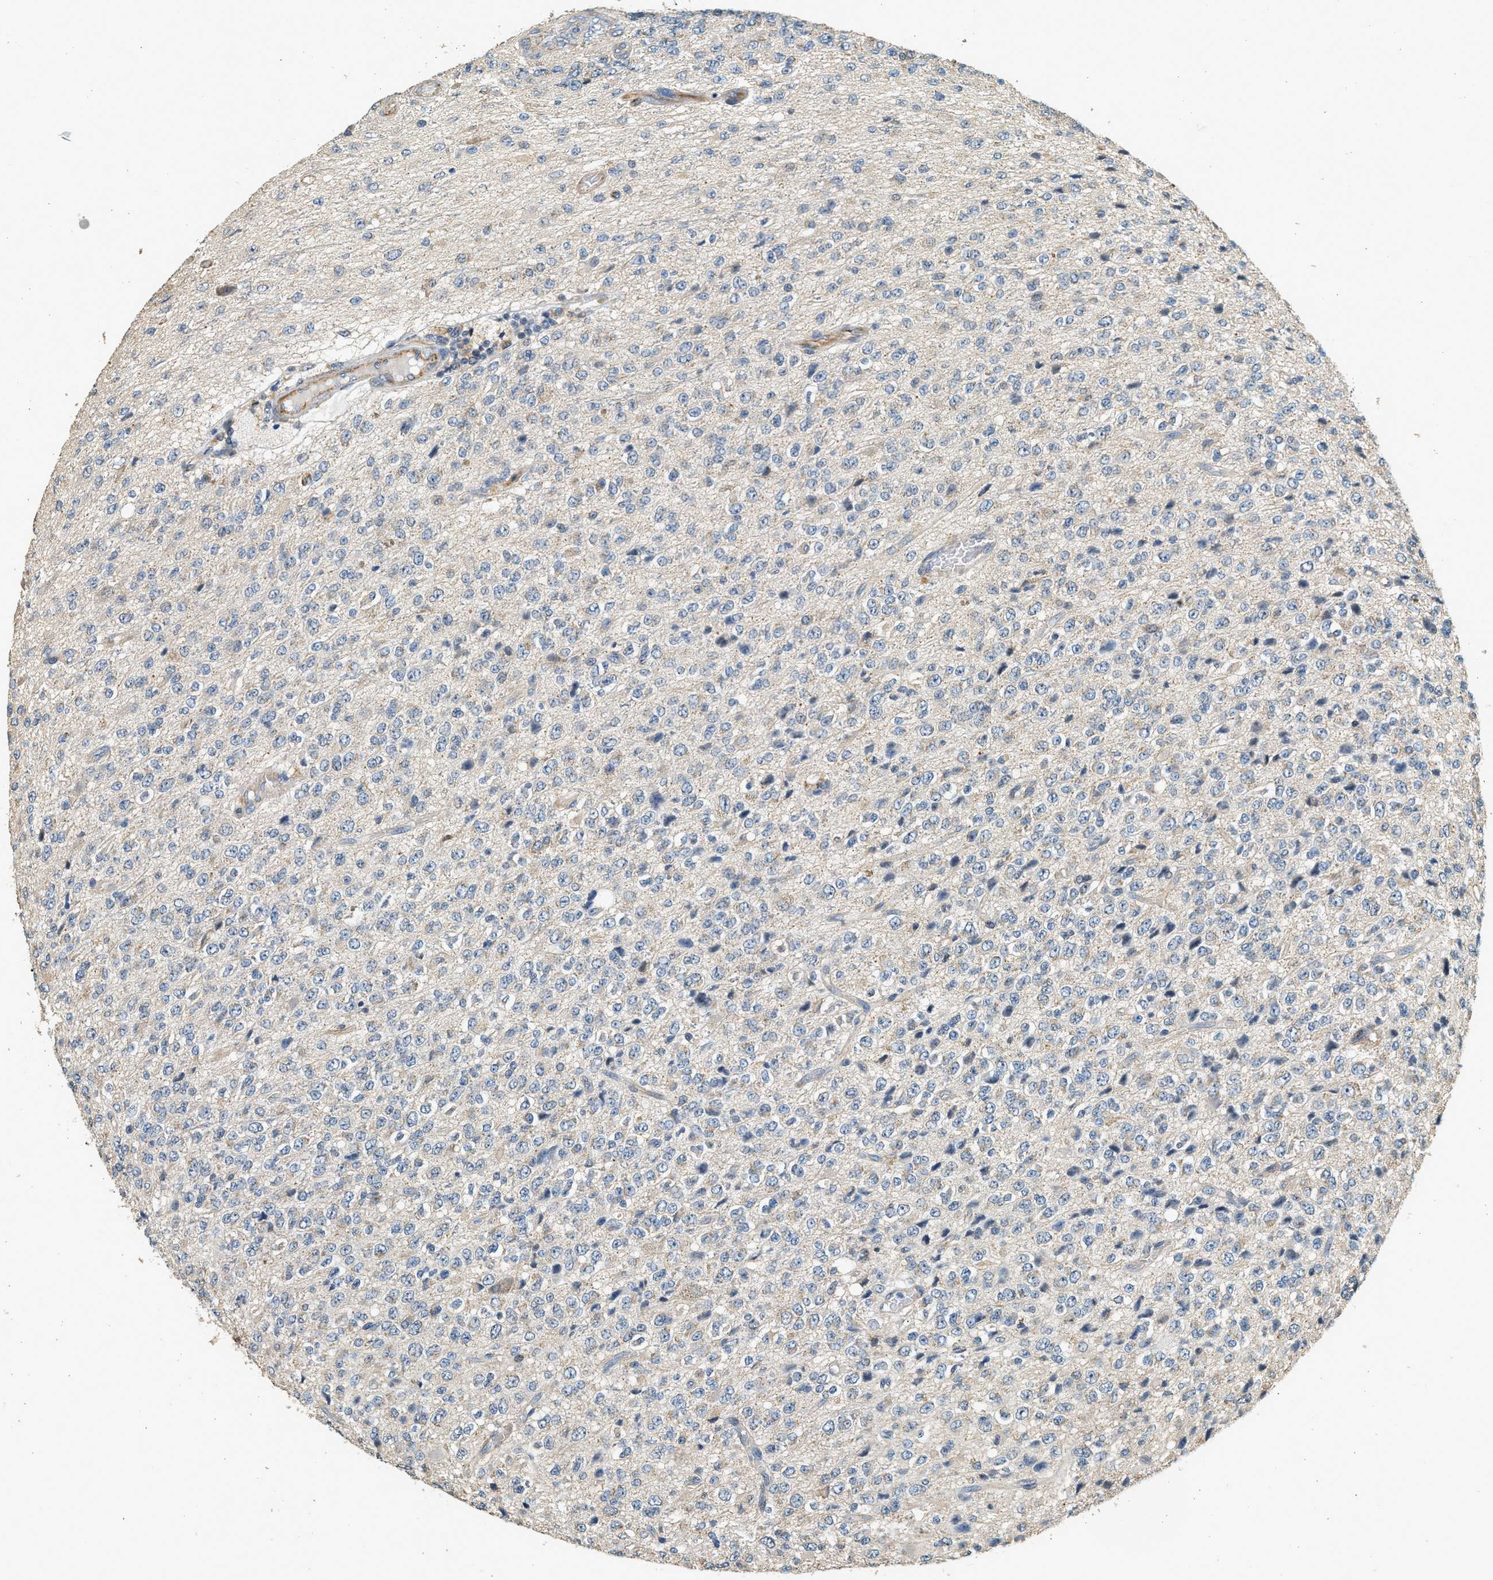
{"staining": {"intensity": "negative", "quantity": "none", "location": "none"}, "tissue": "glioma", "cell_type": "Tumor cells", "image_type": "cancer", "snomed": [{"axis": "morphology", "description": "Glioma, malignant, High grade"}, {"axis": "topography", "description": "pancreas cauda"}], "caption": "Histopathology image shows no protein expression in tumor cells of glioma tissue. (DAB immunohistochemistry with hematoxylin counter stain).", "gene": "PCLO", "patient": {"sex": "male", "age": 60}}